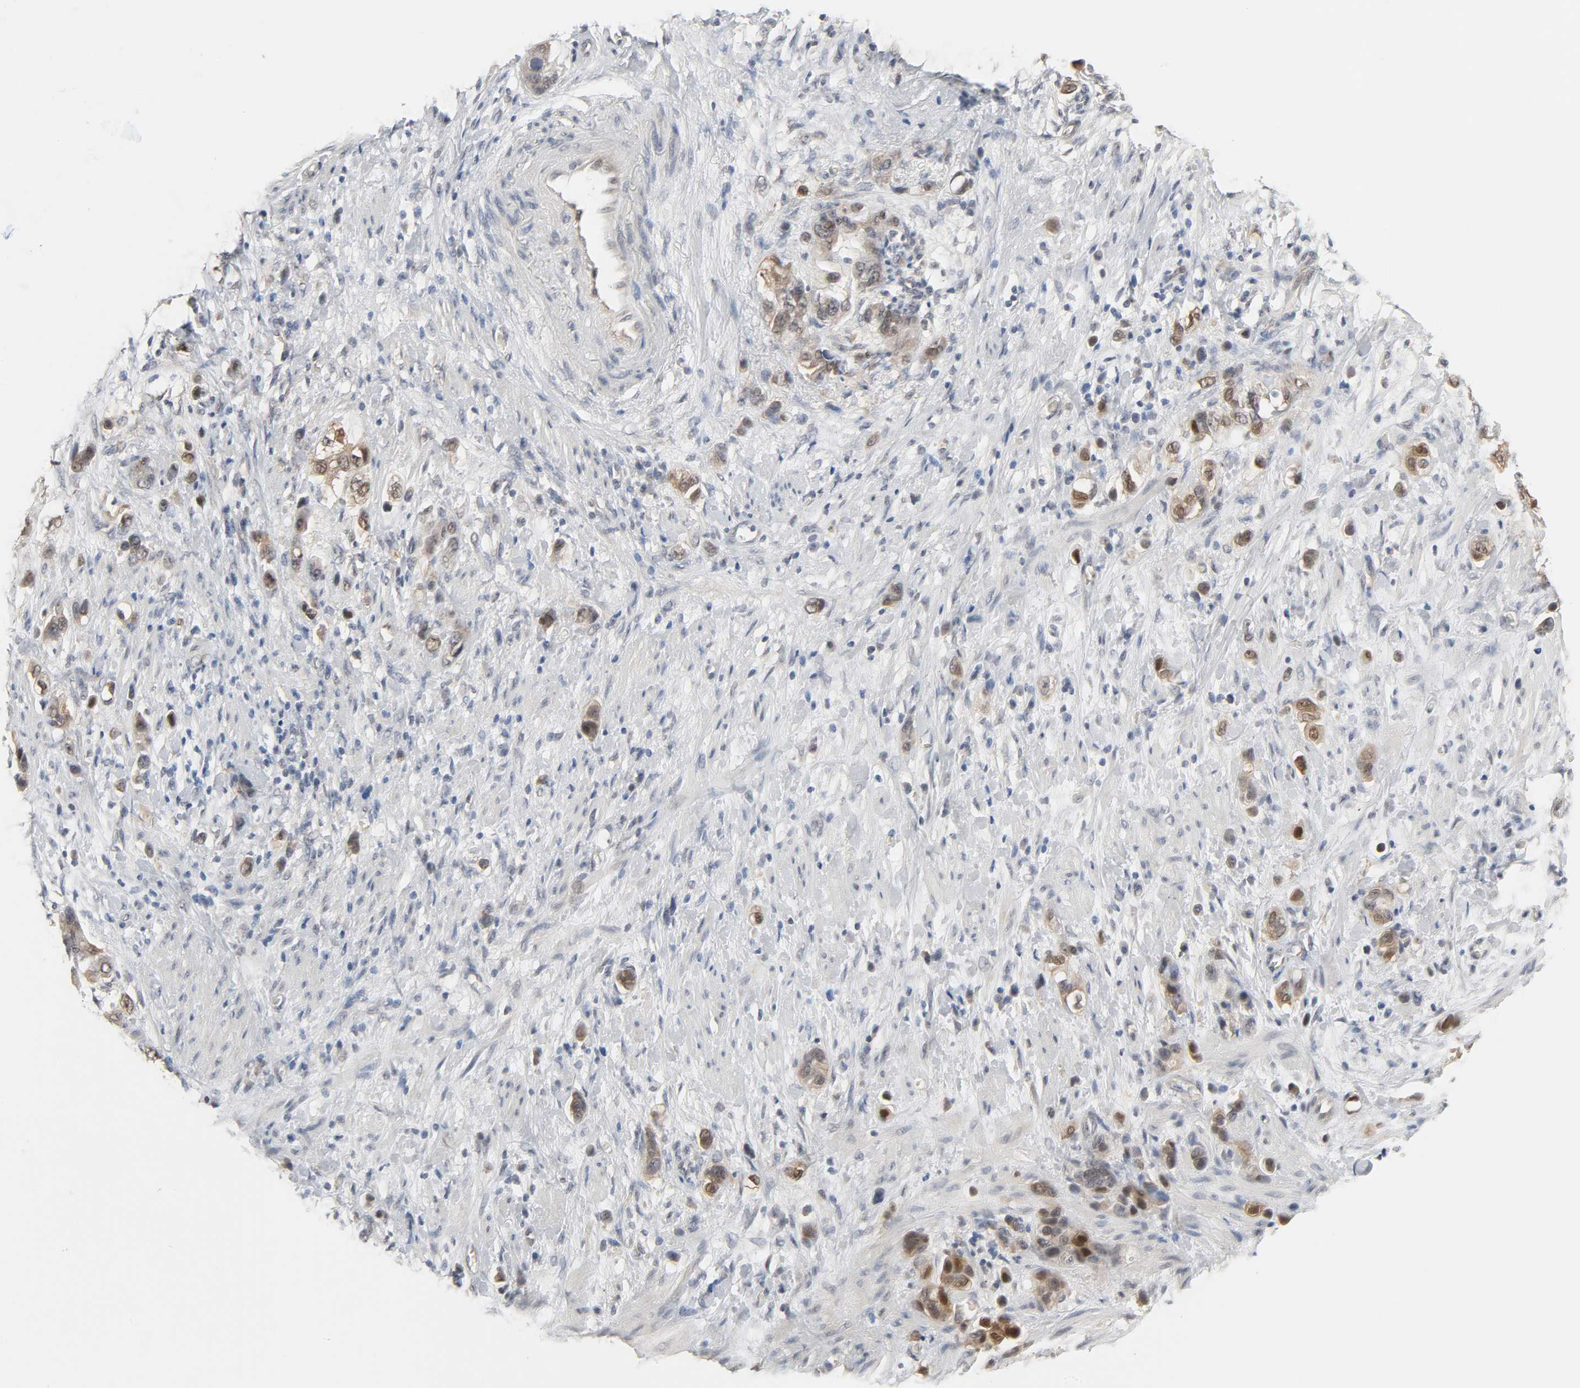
{"staining": {"intensity": "moderate", "quantity": "25%-75%", "location": "cytoplasmic/membranous"}, "tissue": "stomach cancer", "cell_type": "Tumor cells", "image_type": "cancer", "snomed": [{"axis": "morphology", "description": "Adenocarcinoma, NOS"}, {"axis": "topography", "description": "Stomach, lower"}], "caption": "Stomach cancer (adenocarcinoma) tissue demonstrates moderate cytoplasmic/membranous positivity in about 25%-75% of tumor cells", "gene": "ACSS2", "patient": {"sex": "female", "age": 93}}